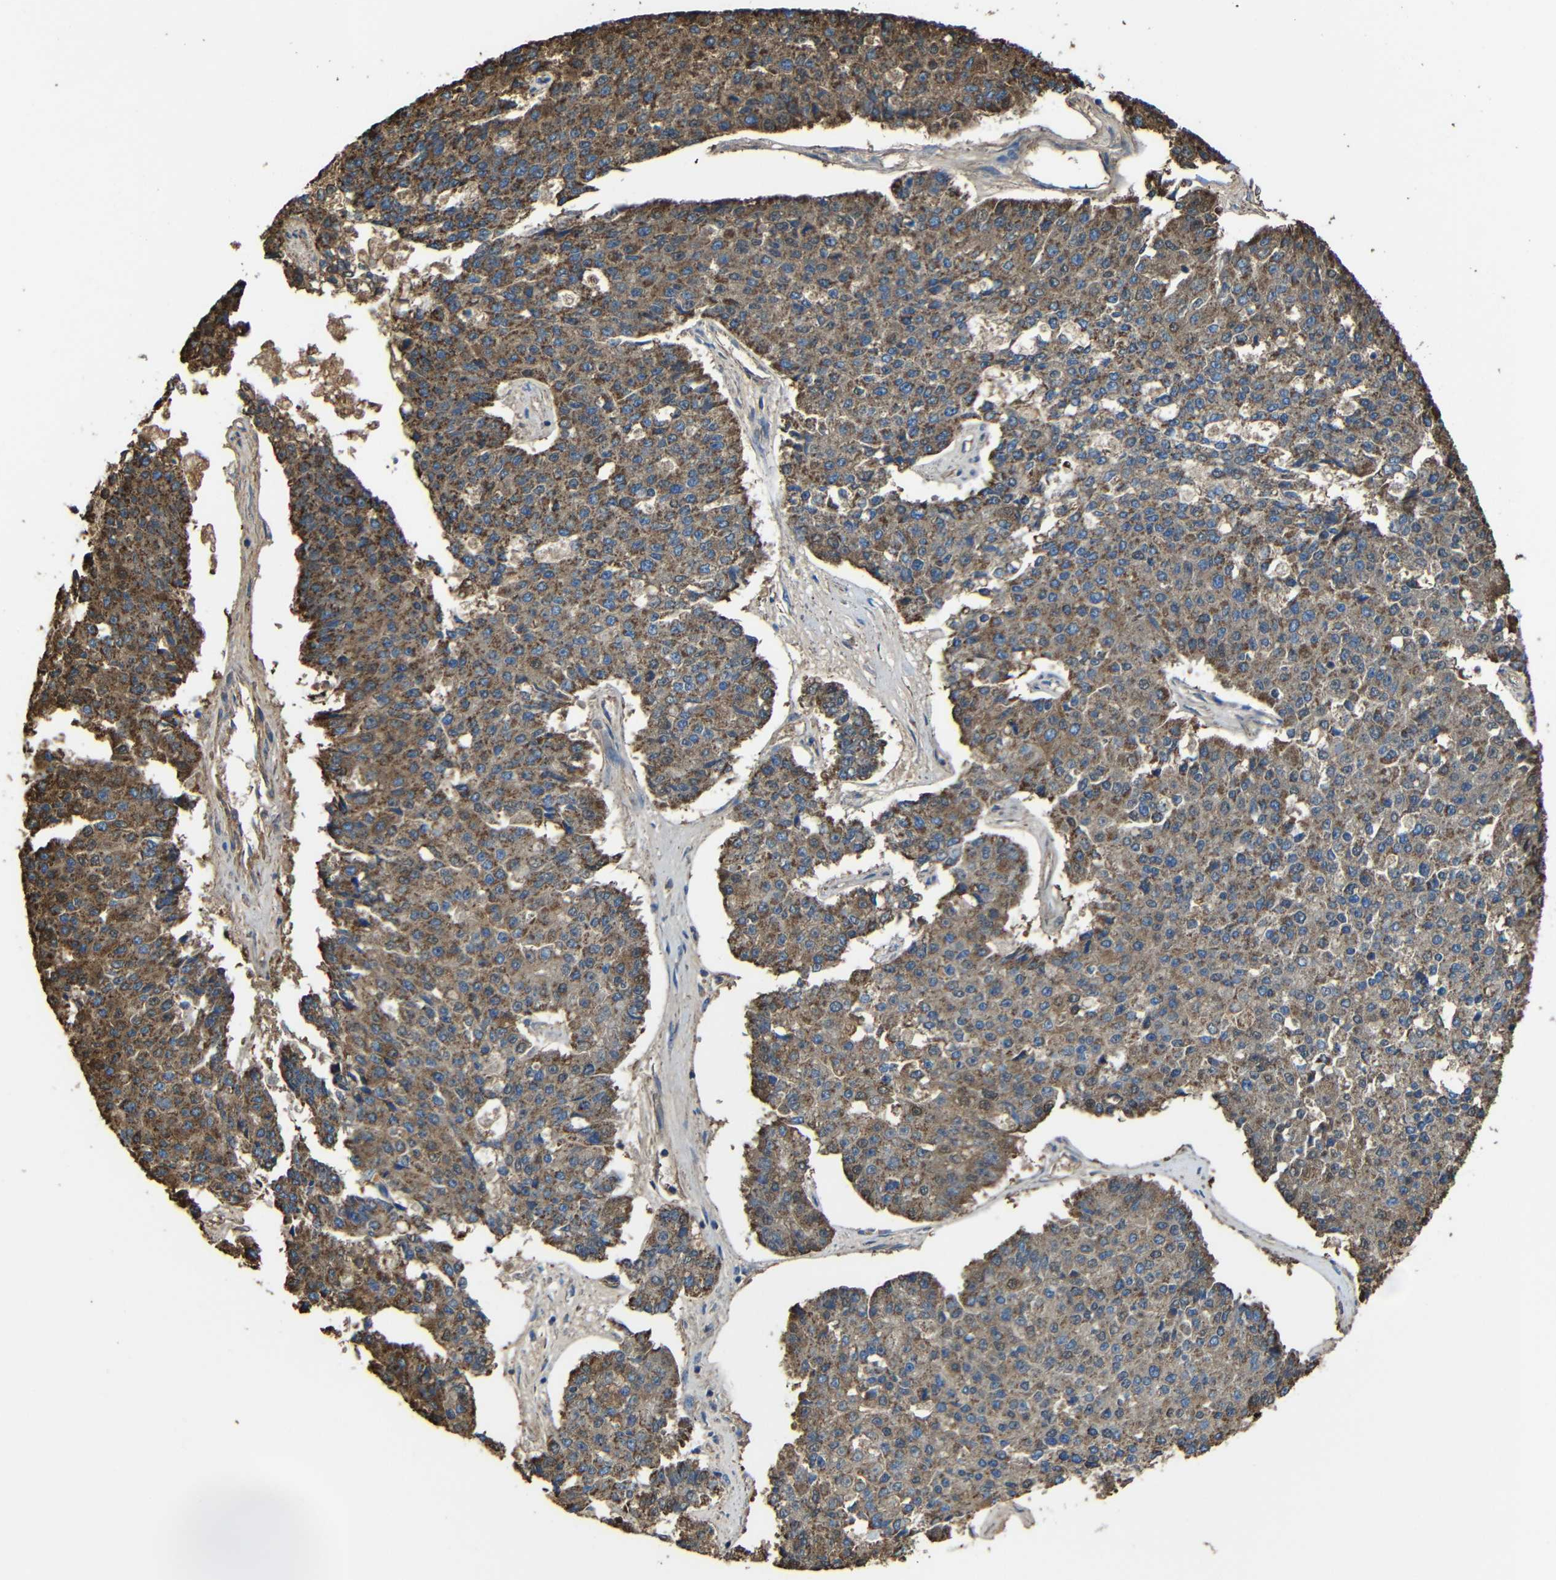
{"staining": {"intensity": "strong", "quantity": ">75%", "location": "cytoplasmic/membranous"}, "tissue": "pancreatic cancer", "cell_type": "Tumor cells", "image_type": "cancer", "snomed": [{"axis": "morphology", "description": "Adenocarcinoma, NOS"}, {"axis": "topography", "description": "Pancreas"}], "caption": "Pancreatic cancer (adenocarcinoma) stained with a brown dye displays strong cytoplasmic/membranous positive positivity in about >75% of tumor cells.", "gene": "INTS6L", "patient": {"sex": "male", "age": 50}}